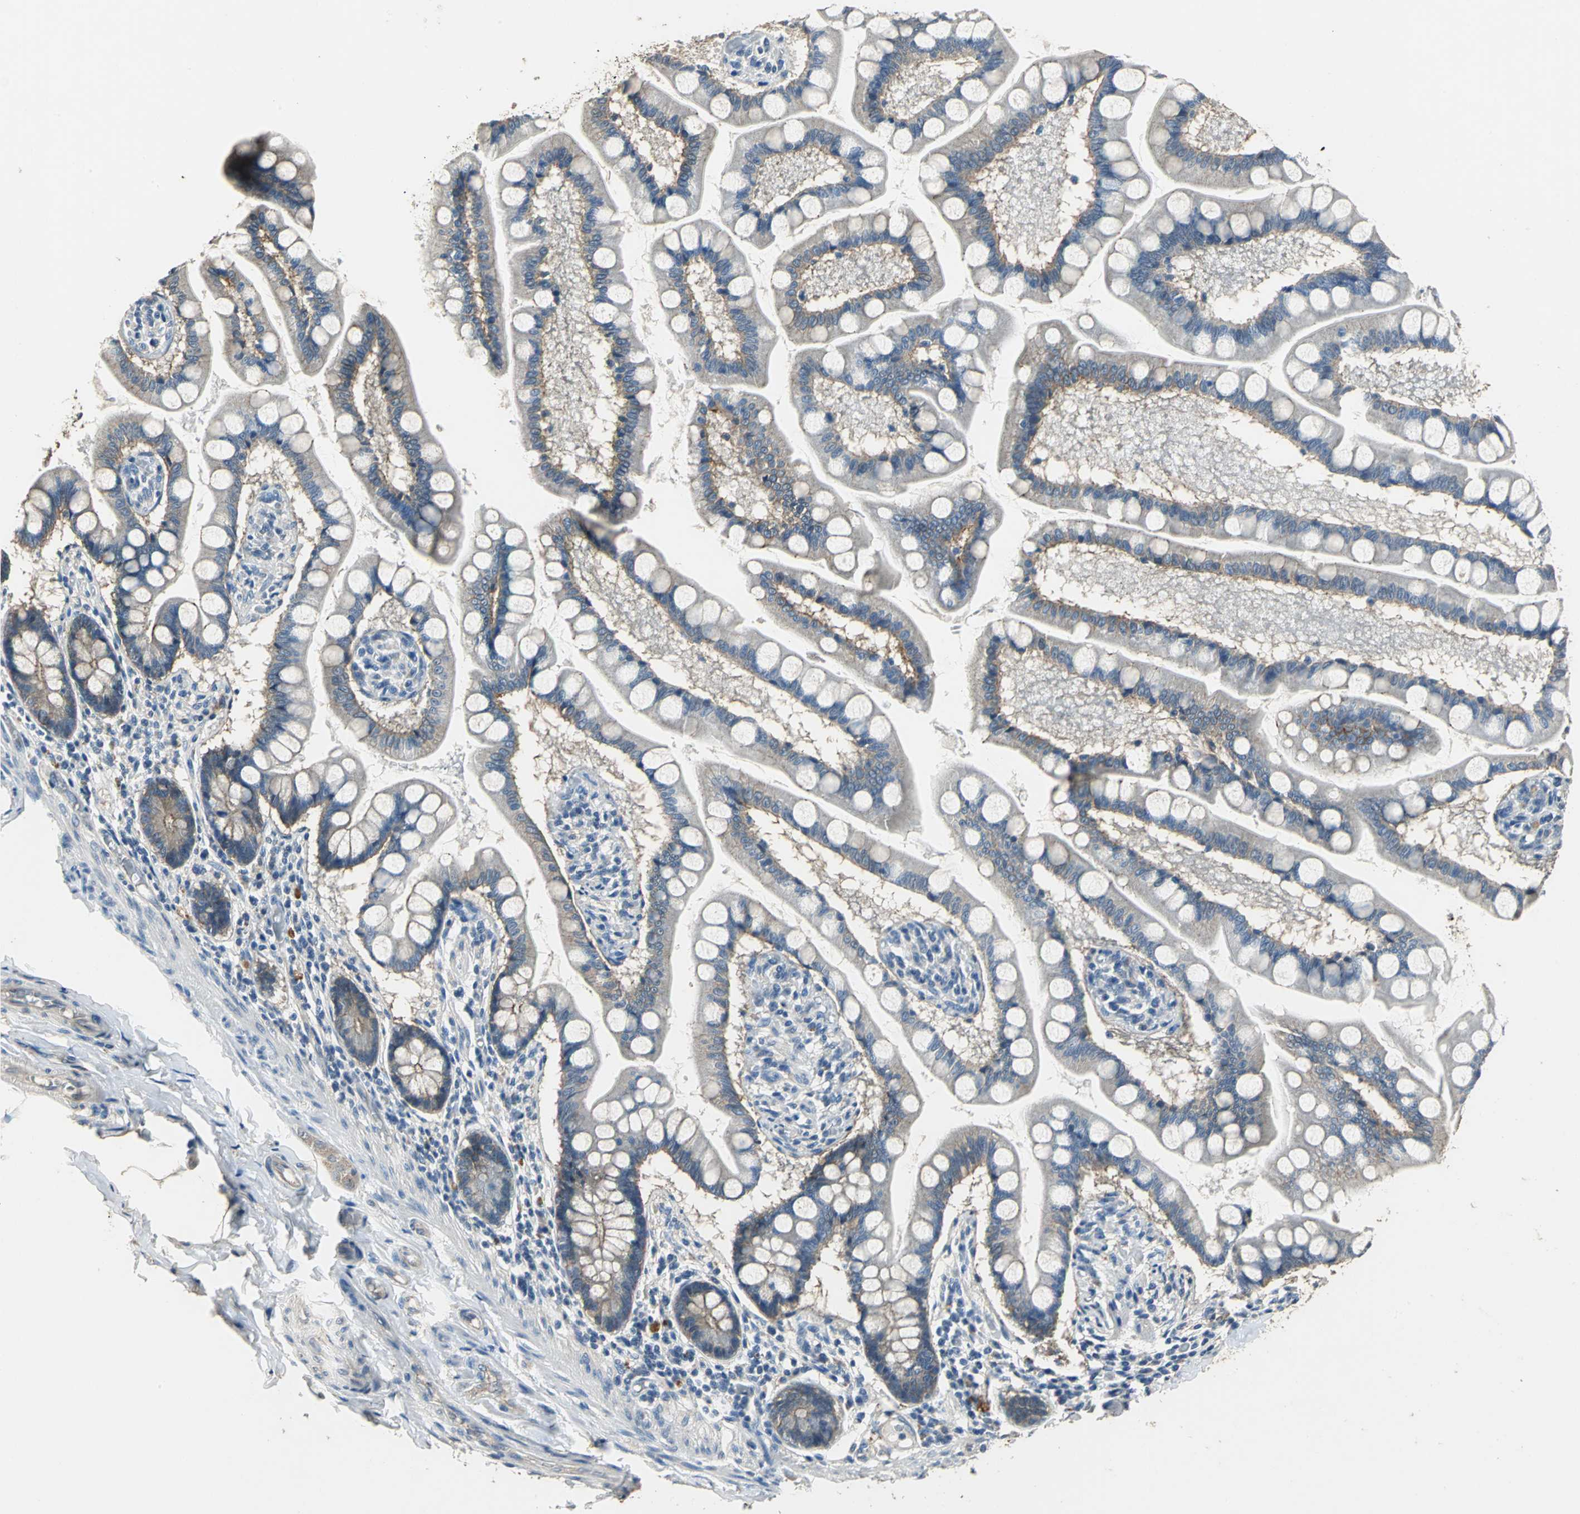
{"staining": {"intensity": "weak", "quantity": ">75%", "location": "cytoplasmic/membranous"}, "tissue": "small intestine", "cell_type": "Glandular cells", "image_type": "normal", "snomed": [{"axis": "morphology", "description": "Normal tissue, NOS"}, {"axis": "topography", "description": "Small intestine"}], "caption": "Protein expression analysis of unremarkable small intestine demonstrates weak cytoplasmic/membranous staining in about >75% of glandular cells.", "gene": "OCLN", "patient": {"sex": "male", "age": 41}}